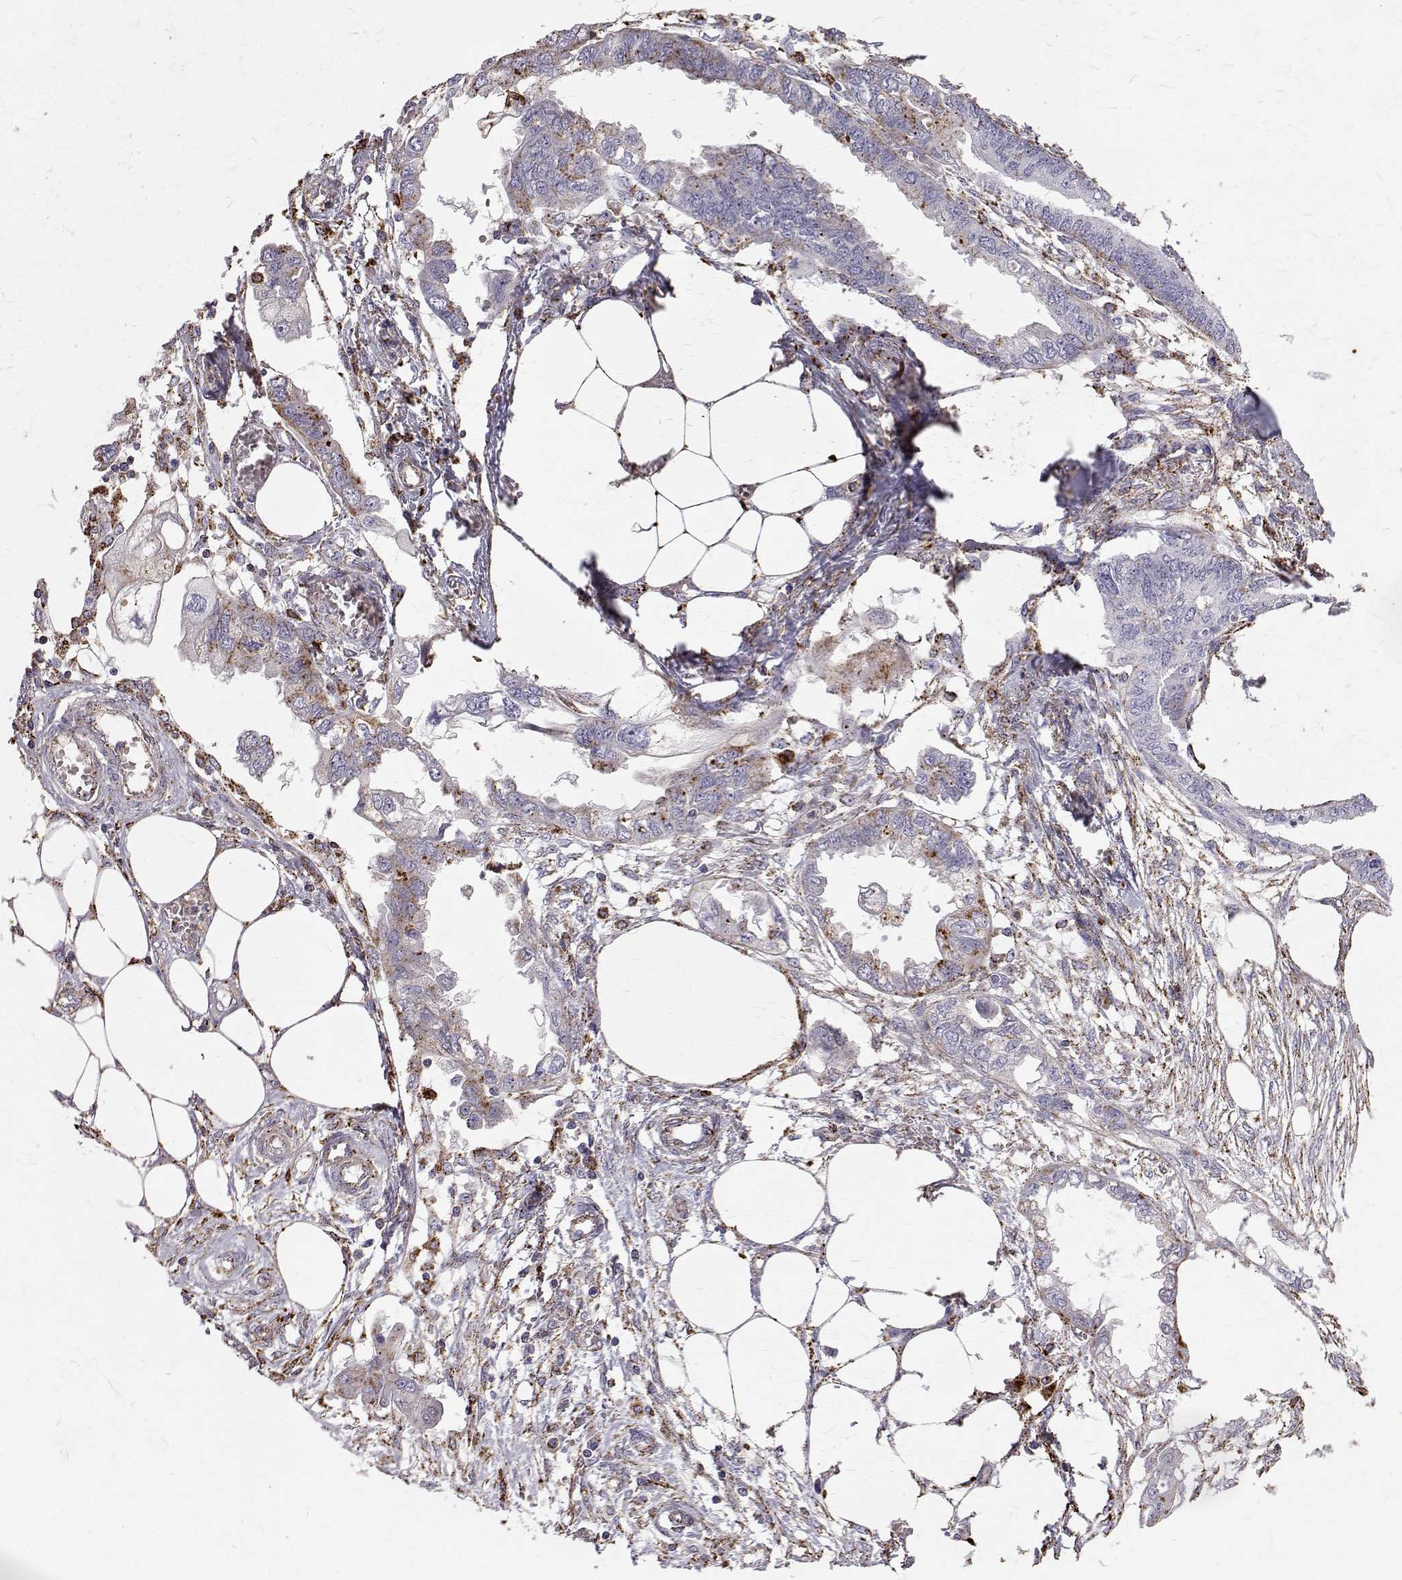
{"staining": {"intensity": "moderate", "quantity": "<25%", "location": "cytoplasmic/membranous"}, "tissue": "endometrial cancer", "cell_type": "Tumor cells", "image_type": "cancer", "snomed": [{"axis": "morphology", "description": "Adenocarcinoma, NOS"}, {"axis": "morphology", "description": "Adenocarcinoma, metastatic, NOS"}, {"axis": "topography", "description": "Adipose tissue"}, {"axis": "topography", "description": "Endometrium"}], "caption": "Endometrial cancer (metastatic adenocarcinoma) stained for a protein (brown) exhibits moderate cytoplasmic/membranous positive expression in approximately <25% of tumor cells.", "gene": "TPP1", "patient": {"sex": "female", "age": 67}}